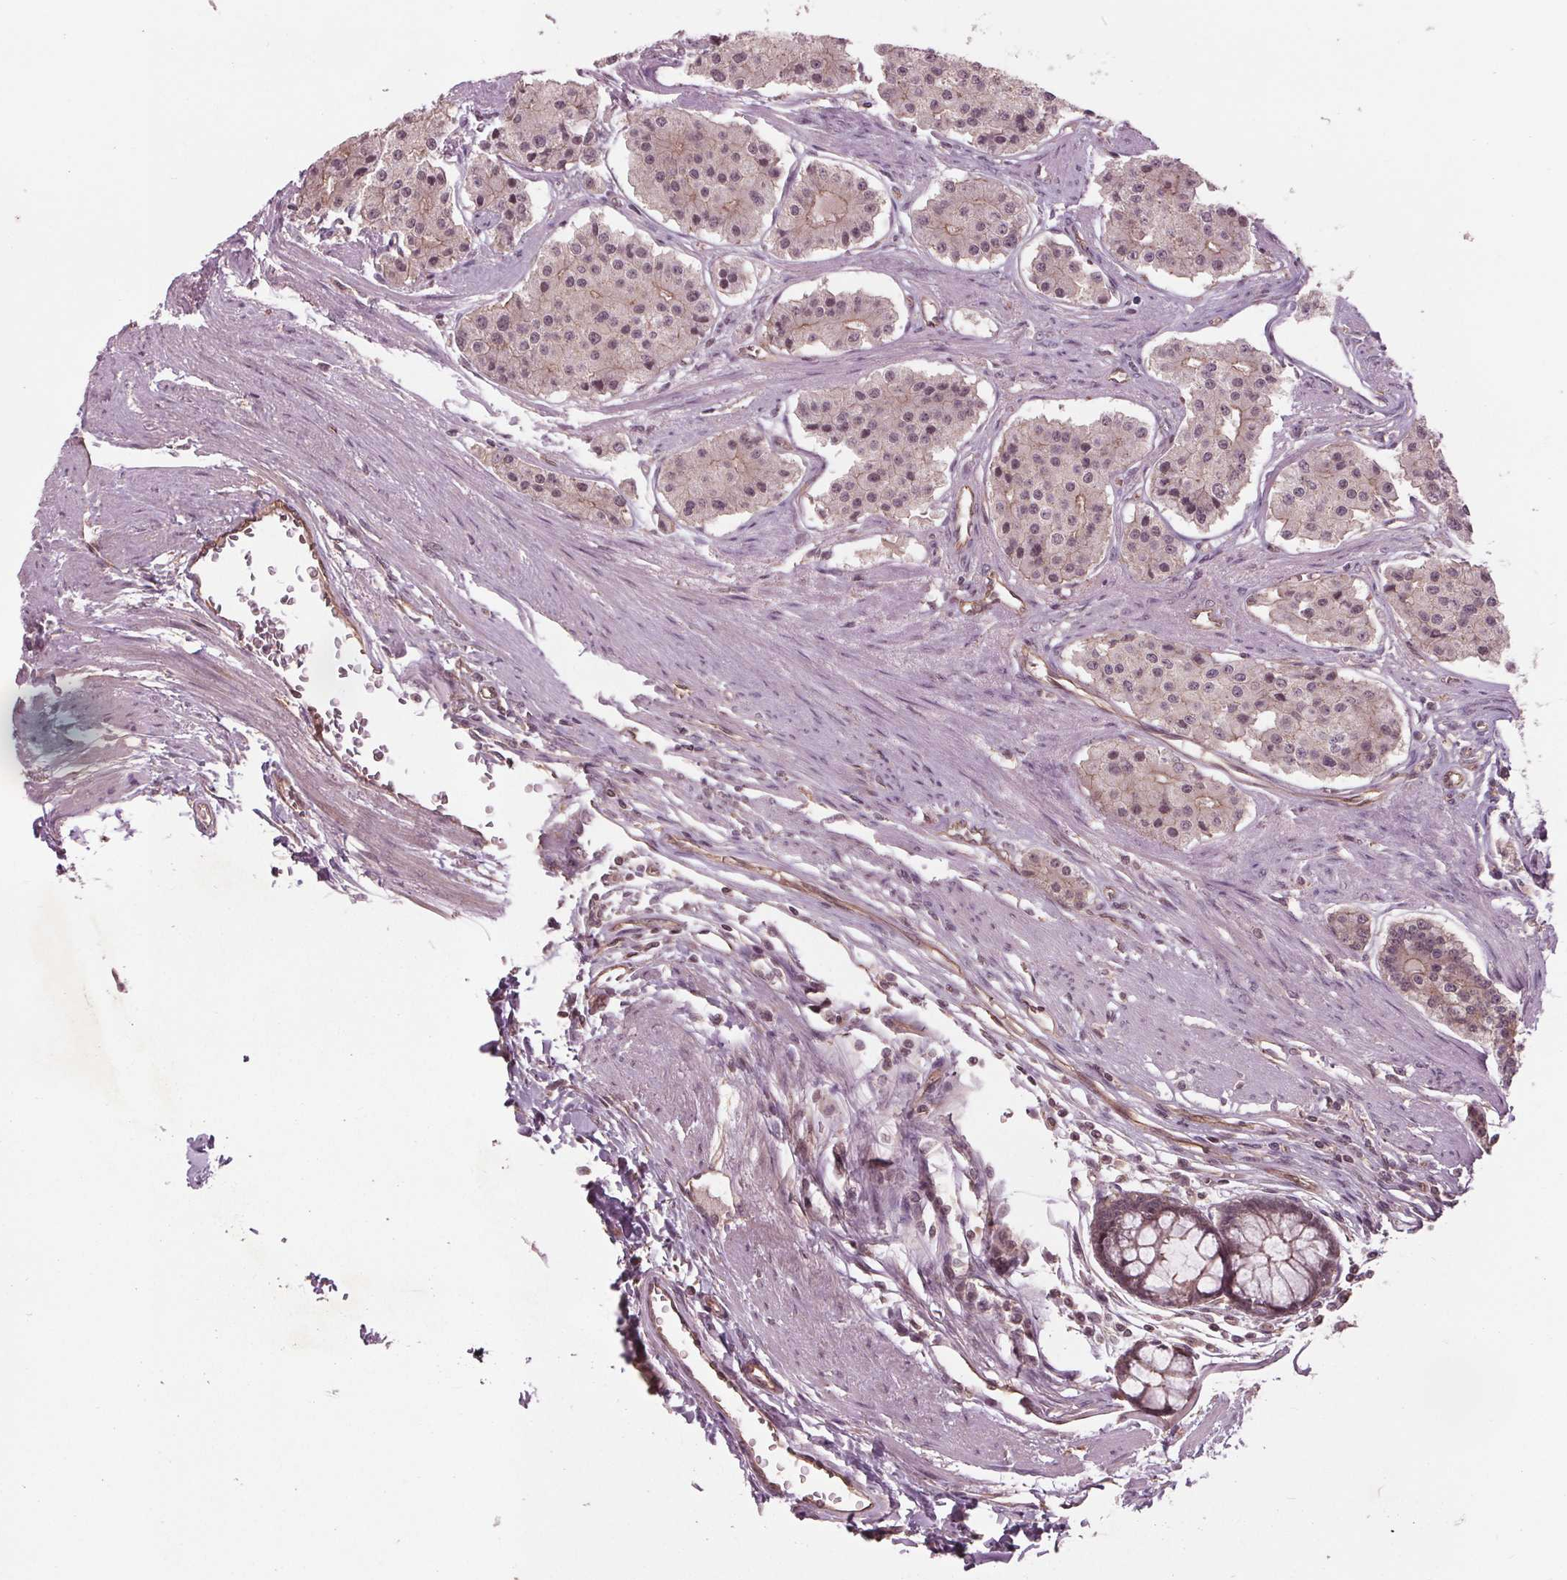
{"staining": {"intensity": "weak", "quantity": "<25%", "location": "cytoplasmic/membranous"}, "tissue": "carcinoid", "cell_type": "Tumor cells", "image_type": "cancer", "snomed": [{"axis": "morphology", "description": "Carcinoid, malignant, NOS"}, {"axis": "topography", "description": "Small intestine"}], "caption": "IHC histopathology image of human carcinoid stained for a protein (brown), which reveals no staining in tumor cells. The staining is performed using DAB (3,3'-diaminobenzidine) brown chromogen with nuclei counter-stained in using hematoxylin.", "gene": "BTBD1", "patient": {"sex": "female", "age": 65}}